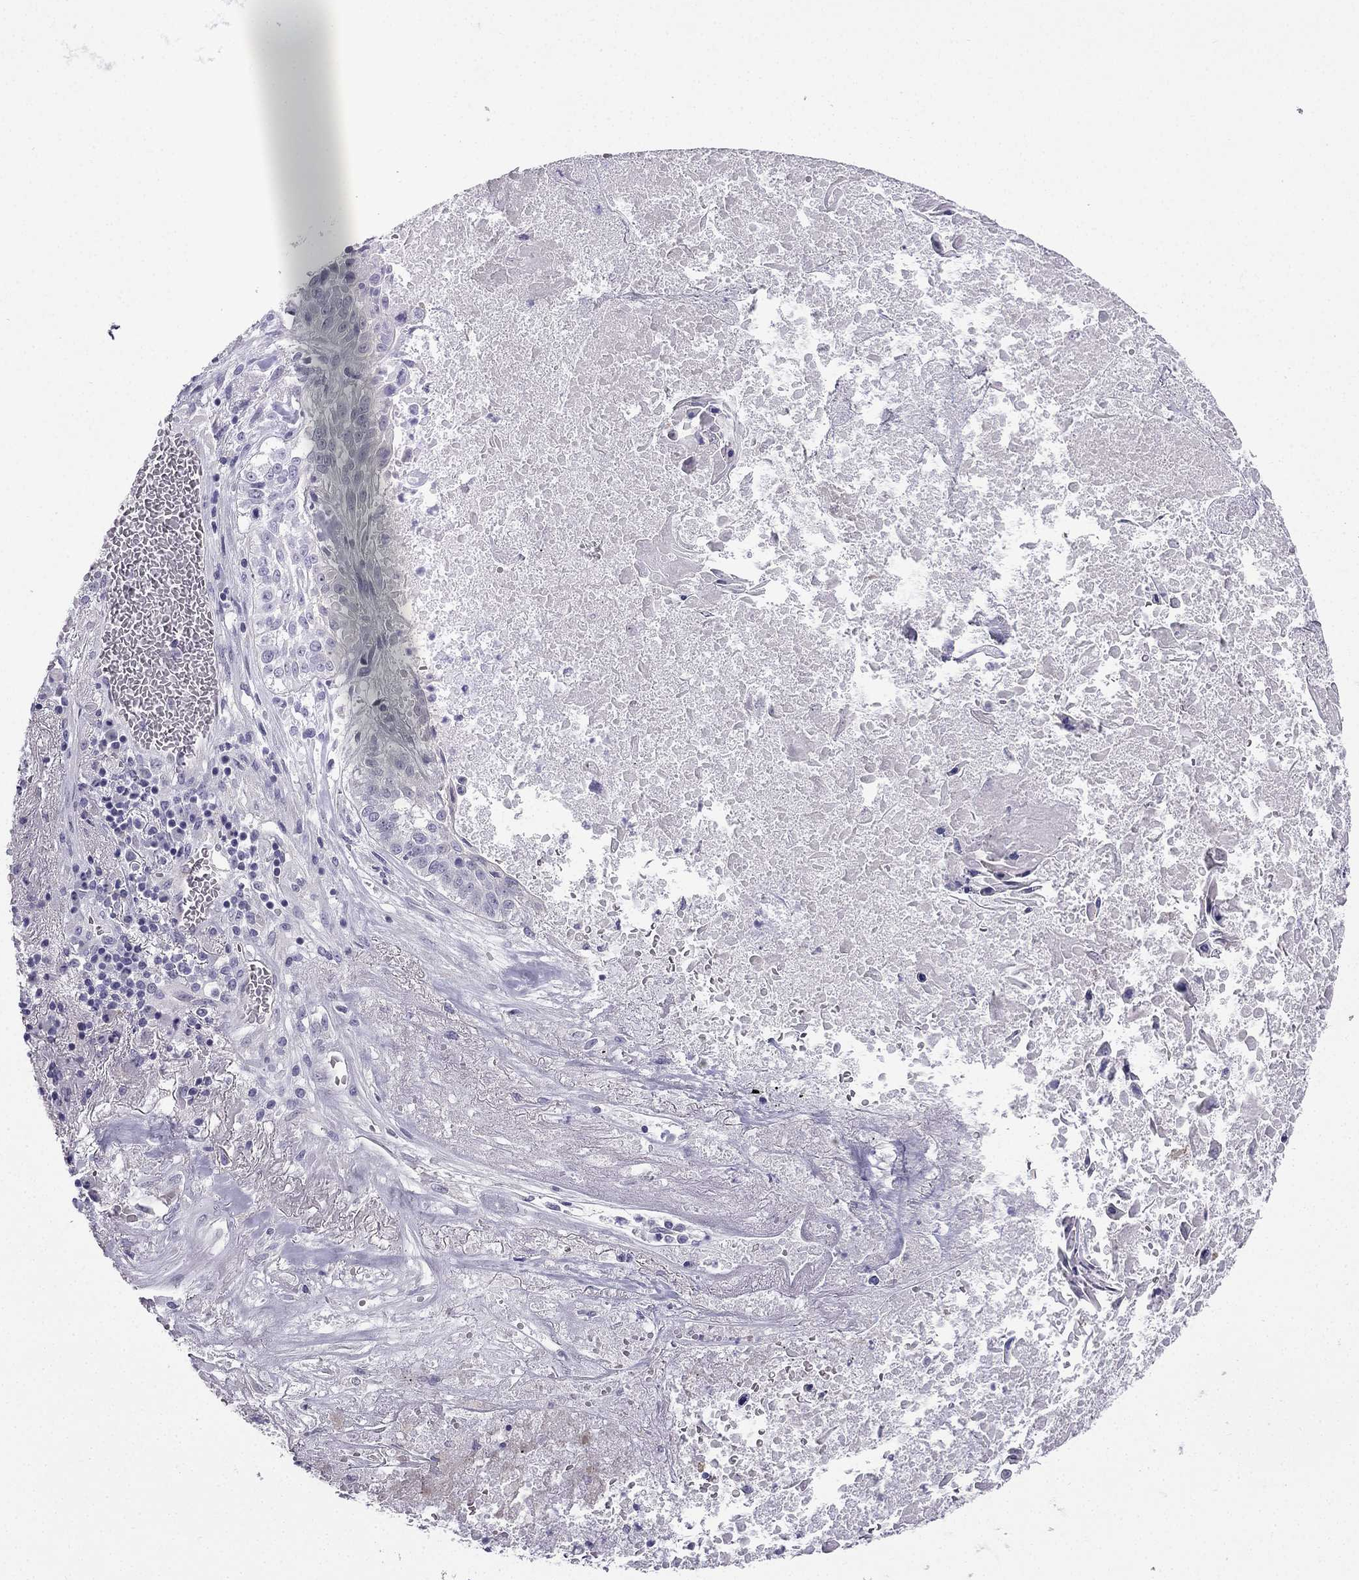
{"staining": {"intensity": "negative", "quantity": "none", "location": "none"}, "tissue": "lung cancer", "cell_type": "Tumor cells", "image_type": "cancer", "snomed": [{"axis": "morphology", "description": "Squamous cell carcinoma, NOS"}, {"axis": "topography", "description": "Lung"}], "caption": "Immunohistochemical staining of human lung cancer reveals no significant staining in tumor cells.", "gene": "CFAP53", "patient": {"sex": "male", "age": 64}}